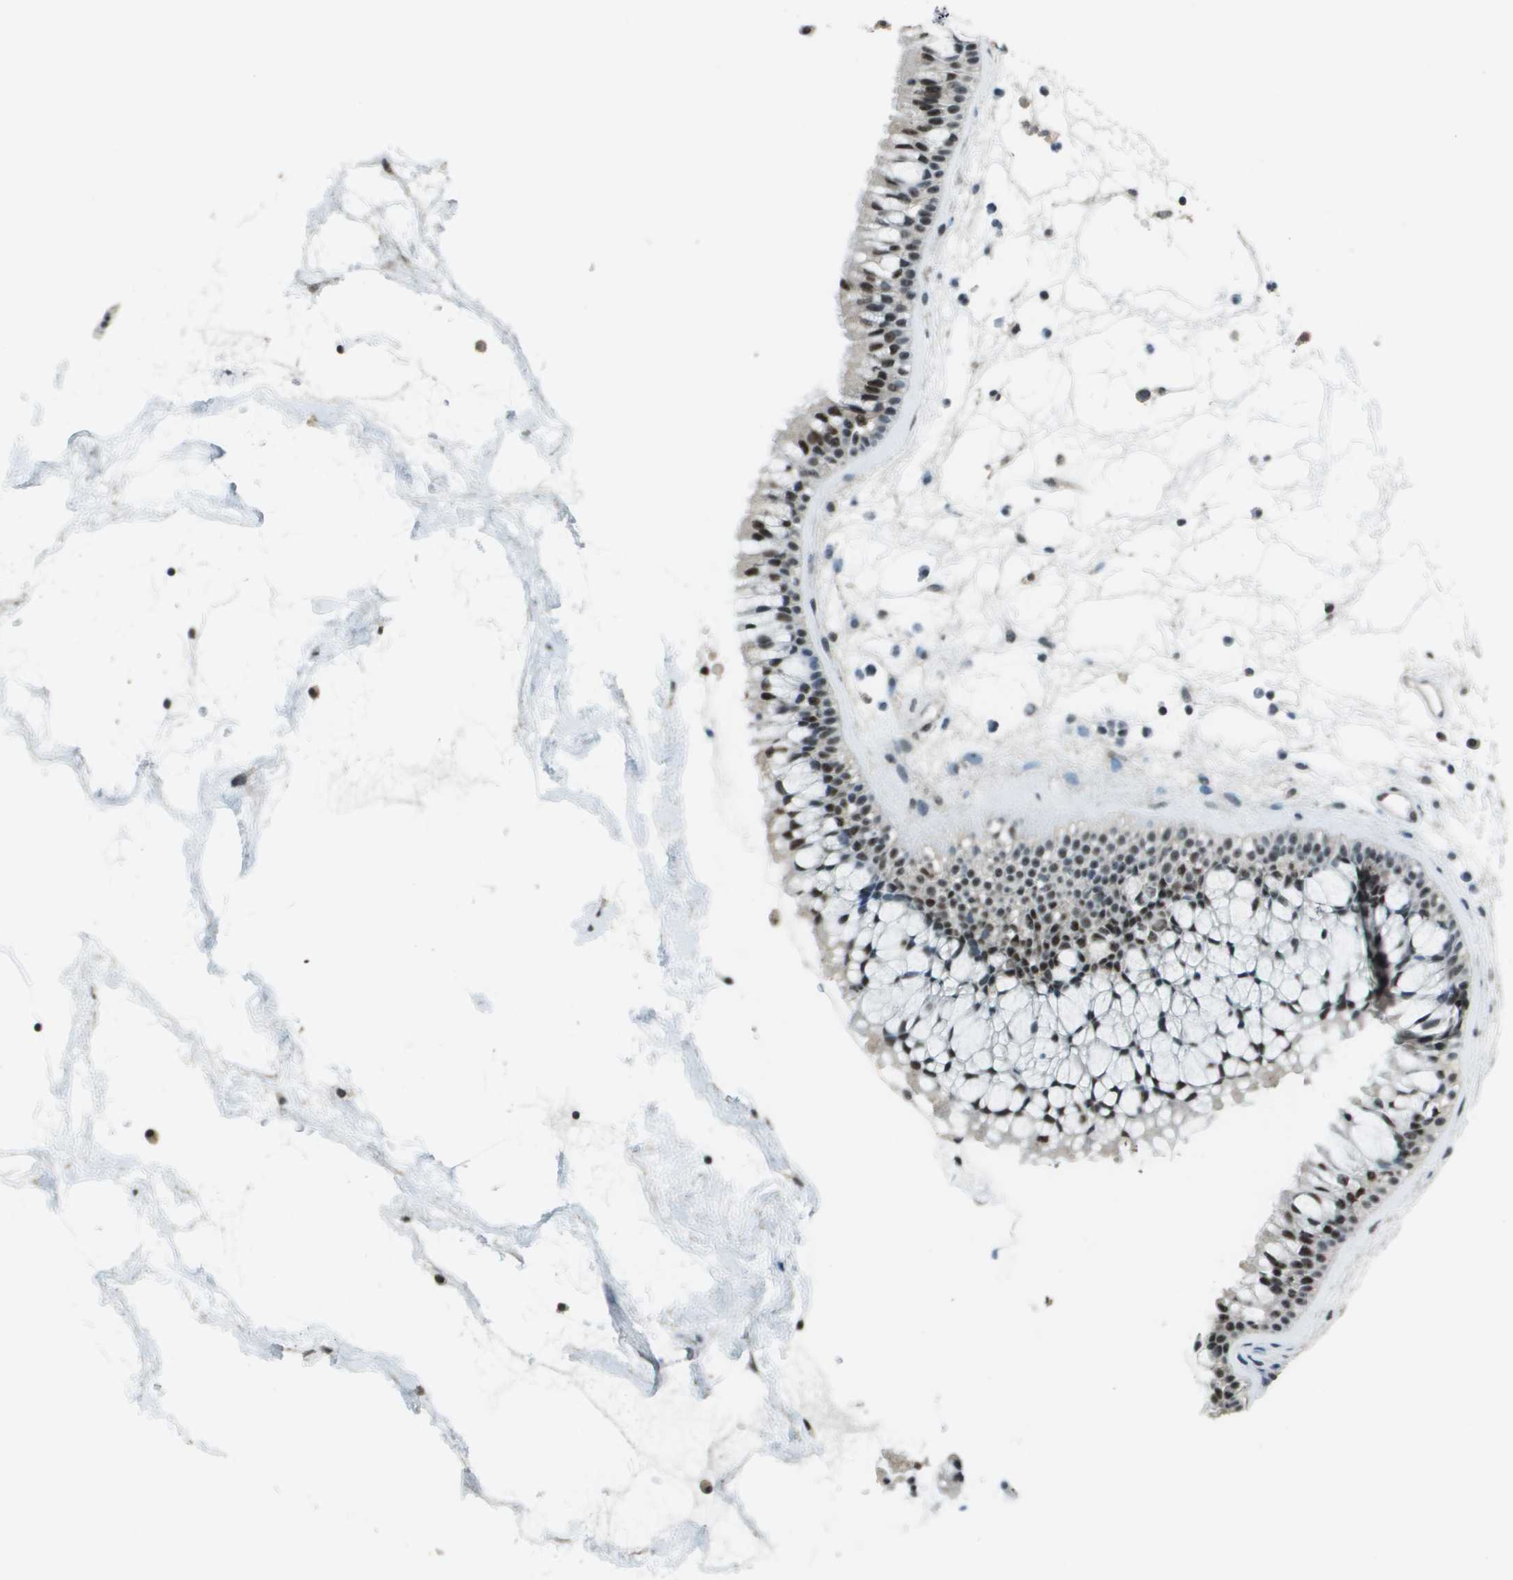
{"staining": {"intensity": "weak", "quantity": ">75%", "location": "nuclear"}, "tissue": "nasopharynx", "cell_type": "Respiratory epithelial cells", "image_type": "normal", "snomed": [{"axis": "morphology", "description": "Normal tissue, NOS"}, {"axis": "morphology", "description": "Inflammation, NOS"}, {"axis": "topography", "description": "Nasopharynx"}], "caption": "Immunohistochemical staining of benign nasopharynx shows weak nuclear protein staining in about >75% of respiratory epithelial cells.", "gene": "DEPDC1", "patient": {"sex": "male", "age": 48}}